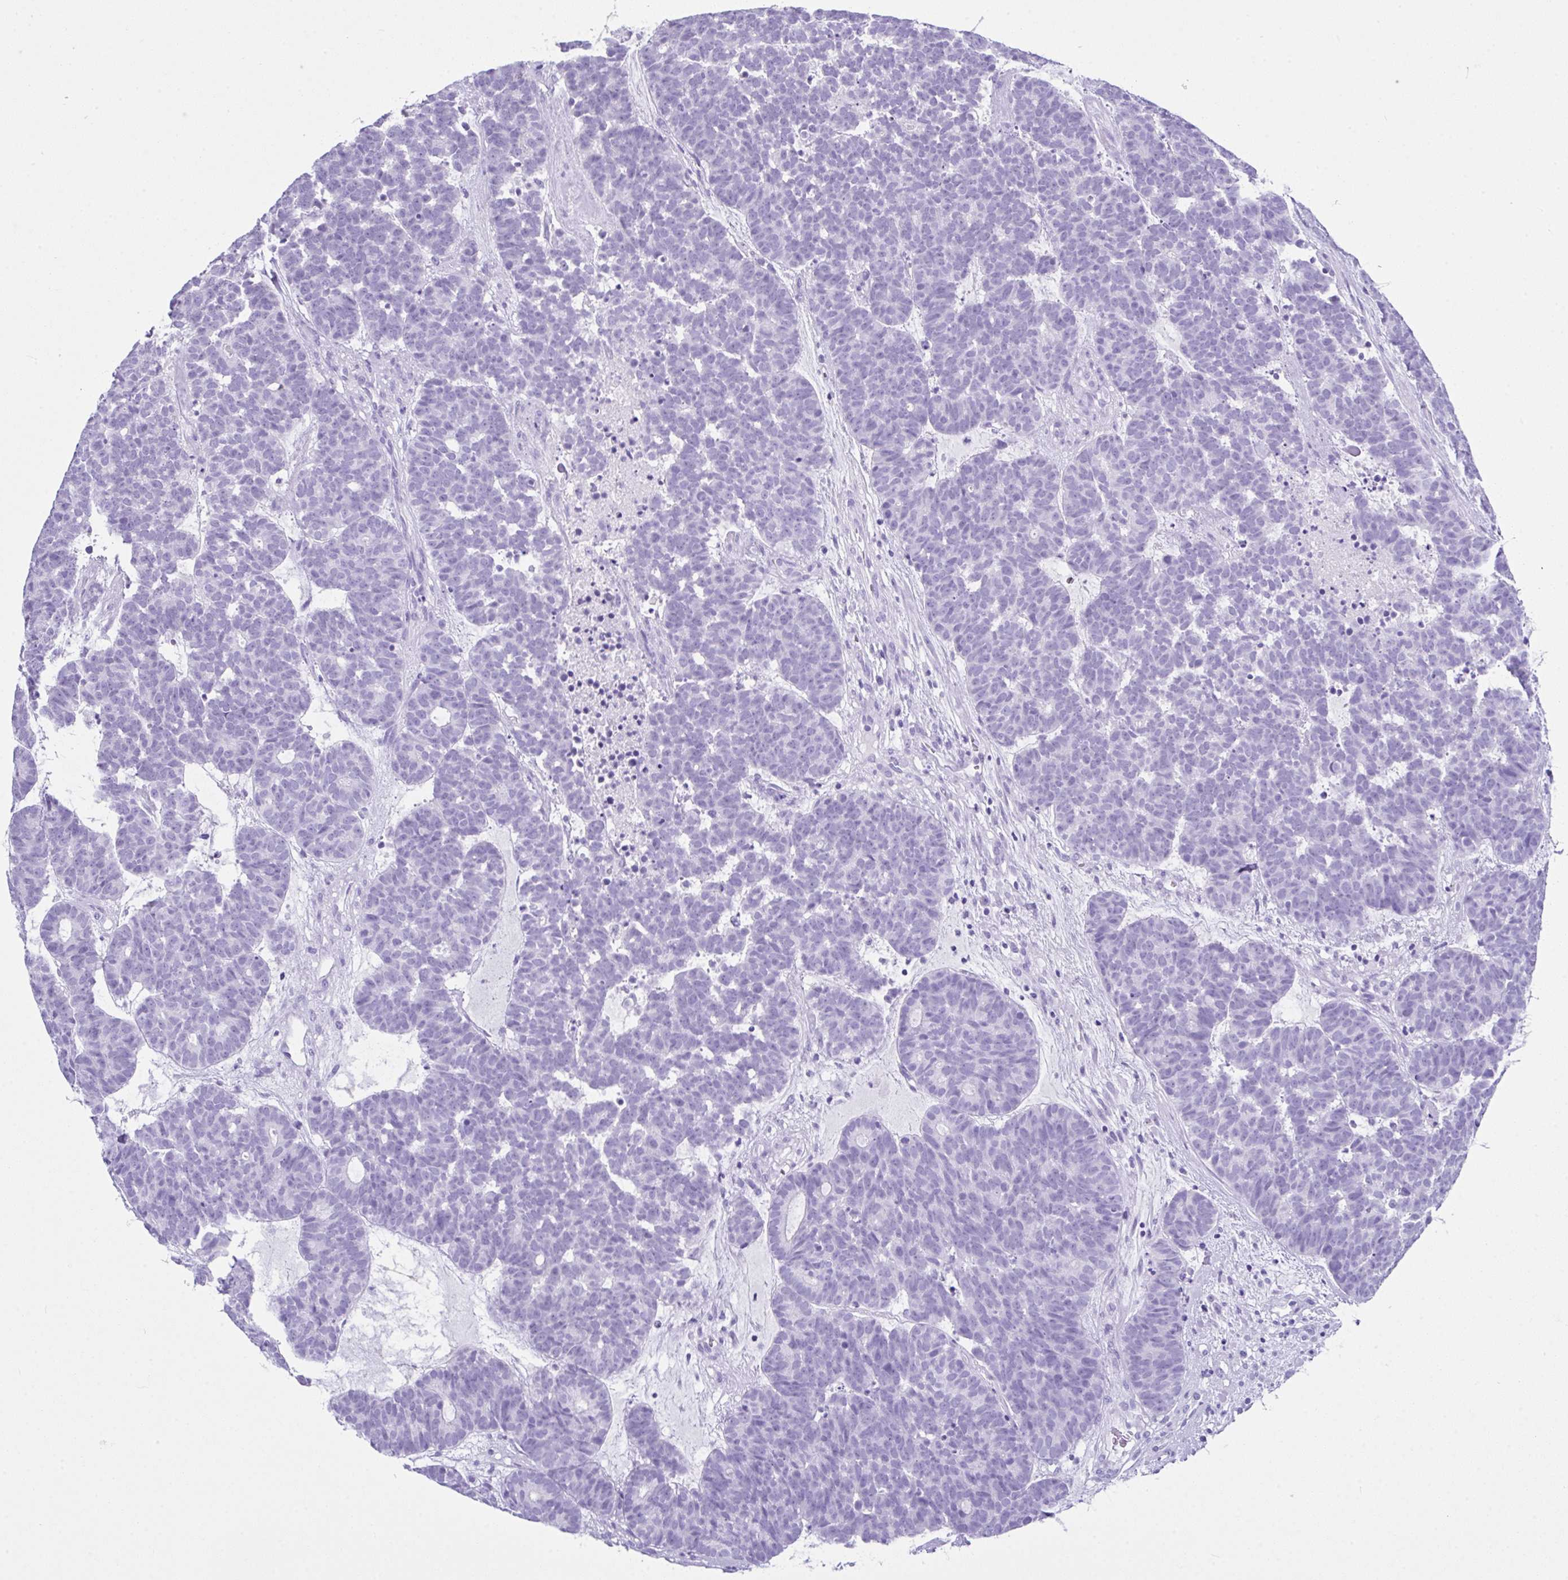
{"staining": {"intensity": "negative", "quantity": "none", "location": "none"}, "tissue": "head and neck cancer", "cell_type": "Tumor cells", "image_type": "cancer", "snomed": [{"axis": "morphology", "description": "Adenocarcinoma, NOS"}, {"axis": "topography", "description": "Head-Neck"}], "caption": "Tumor cells are negative for protein expression in human head and neck adenocarcinoma.", "gene": "LGALS4", "patient": {"sex": "female", "age": 81}}